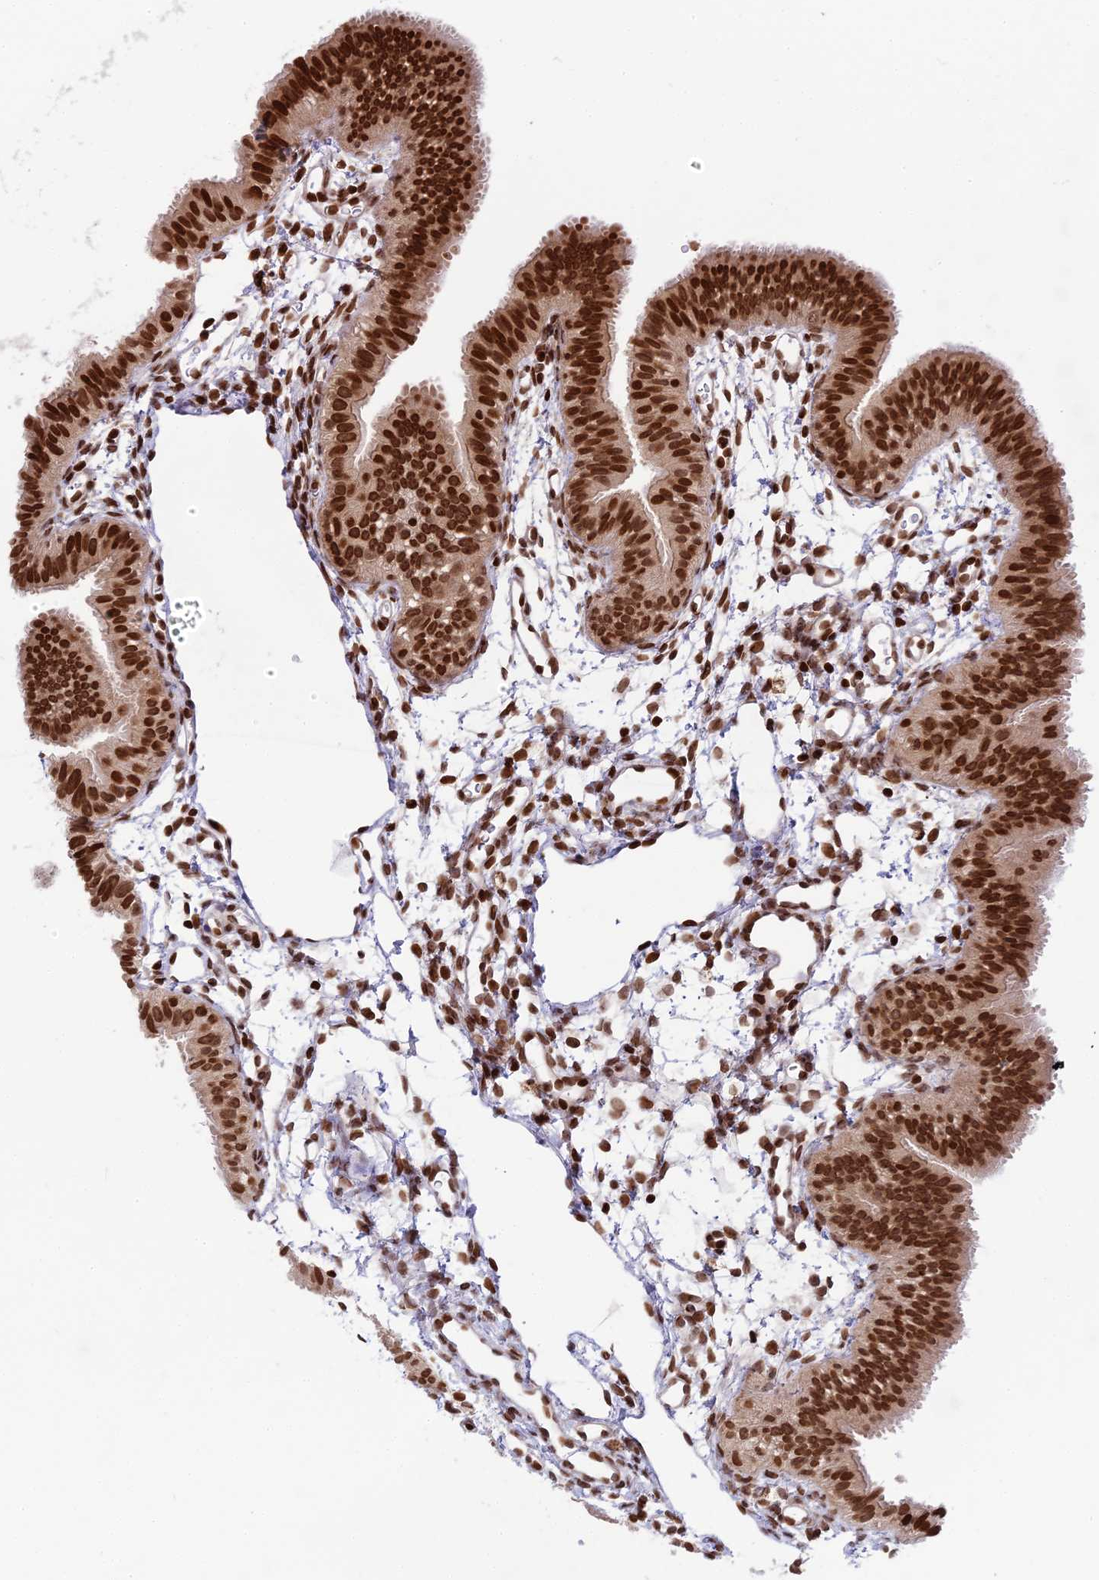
{"staining": {"intensity": "strong", "quantity": ">75%", "location": "nuclear"}, "tissue": "fallopian tube", "cell_type": "Glandular cells", "image_type": "normal", "snomed": [{"axis": "morphology", "description": "Normal tissue, NOS"}, {"axis": "topography", "description": "Fallopian tube"}], "caption": "Immunohistochemistry micrograph of benign human fallopian tube stained for a protein (brown), which reveals high levels of strong nuclear expression in about >75% of glandular cells.", "gene": "TET2", "patient": {"sex": "female", "age": 35}}